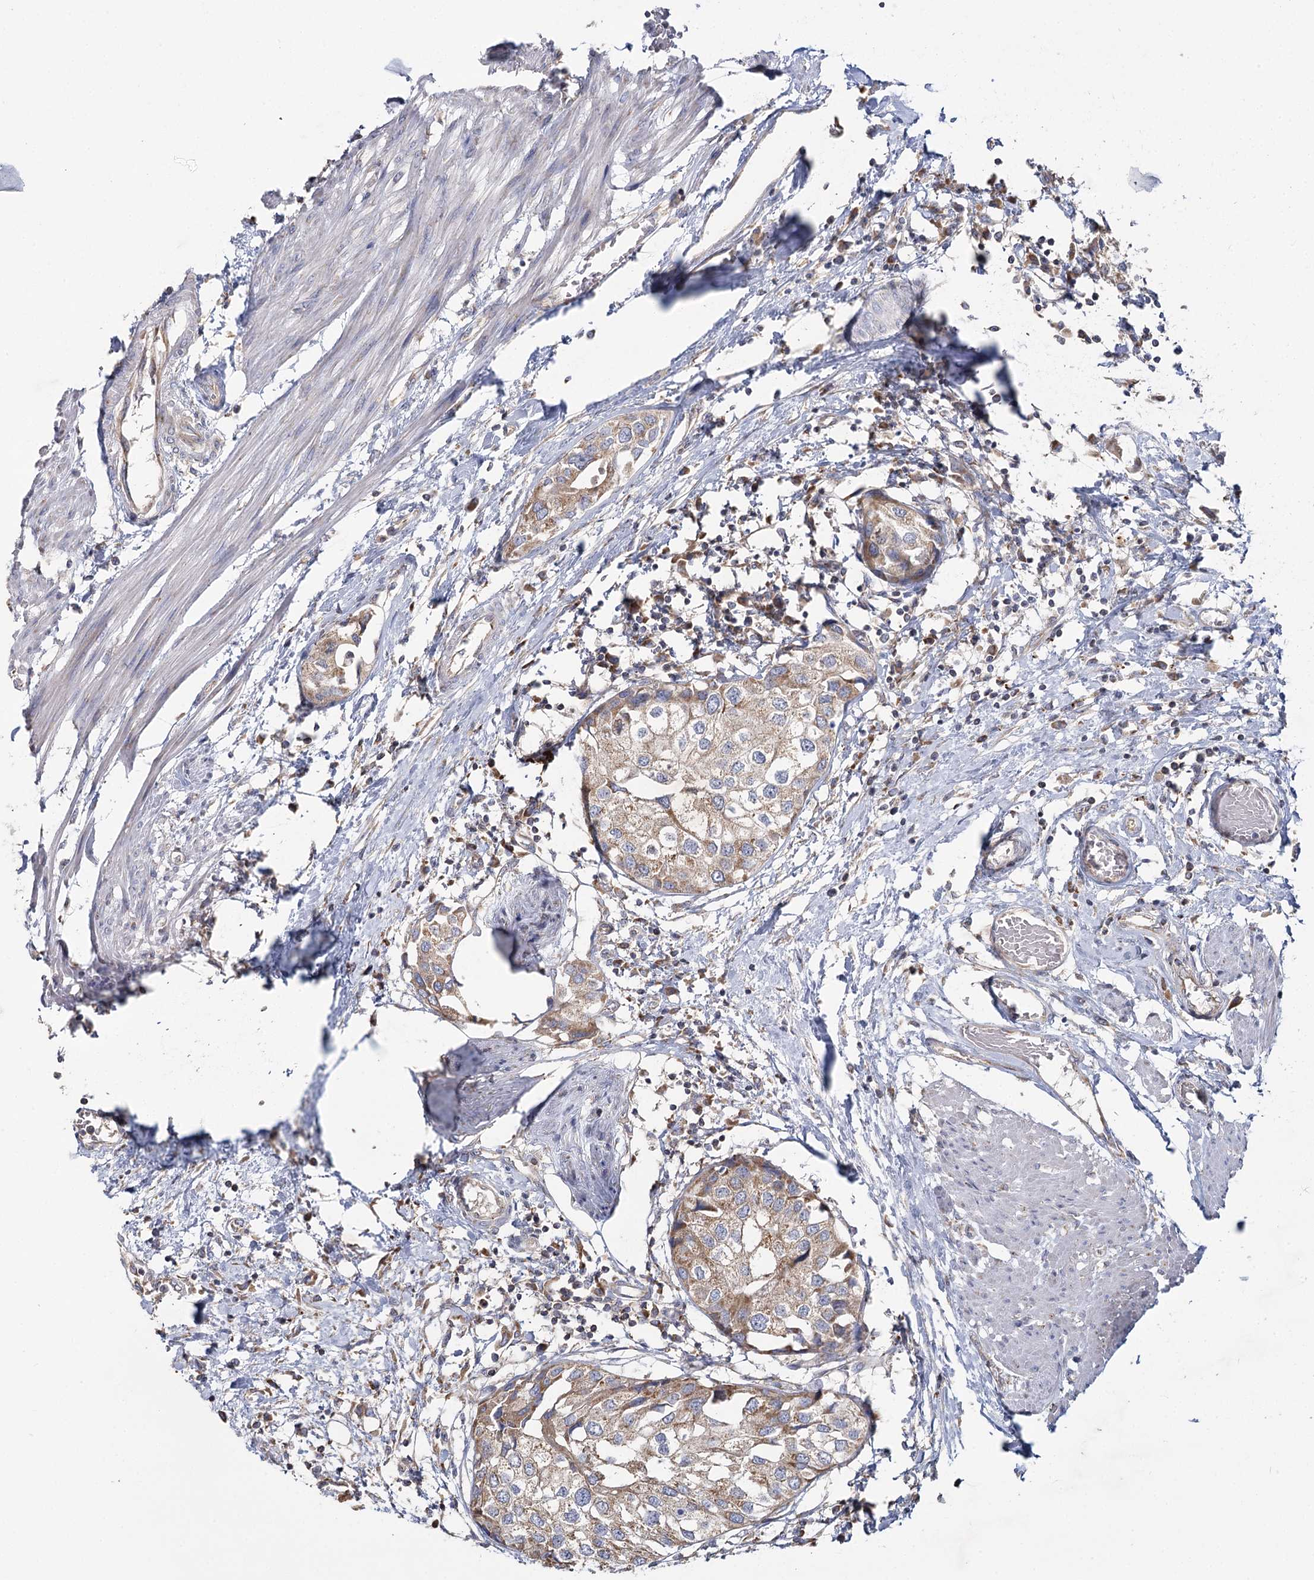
{"staining": {"intensity": "moderate", "quantity": "25%-75%", "location": "cytoplasmic/membranous"}, "tissue": "urothelial cancer", "cell_type": "Tumor cells", "image_type": "cancer", "snomed": [{"axis": "morphology", "description": "Urothelial carcinoma, High grade"}, {"axis": "topography", "description": "Urinary bladder"}], "caption": "IHC of urothelial carcinoma (high-grade) exhibits medium levels of moderate cytoplasmic/membranous positivity in about 25%-75% of tumor cells.", "gene": "ACOX2", "patient": {"sex": "male", "age": 64}}